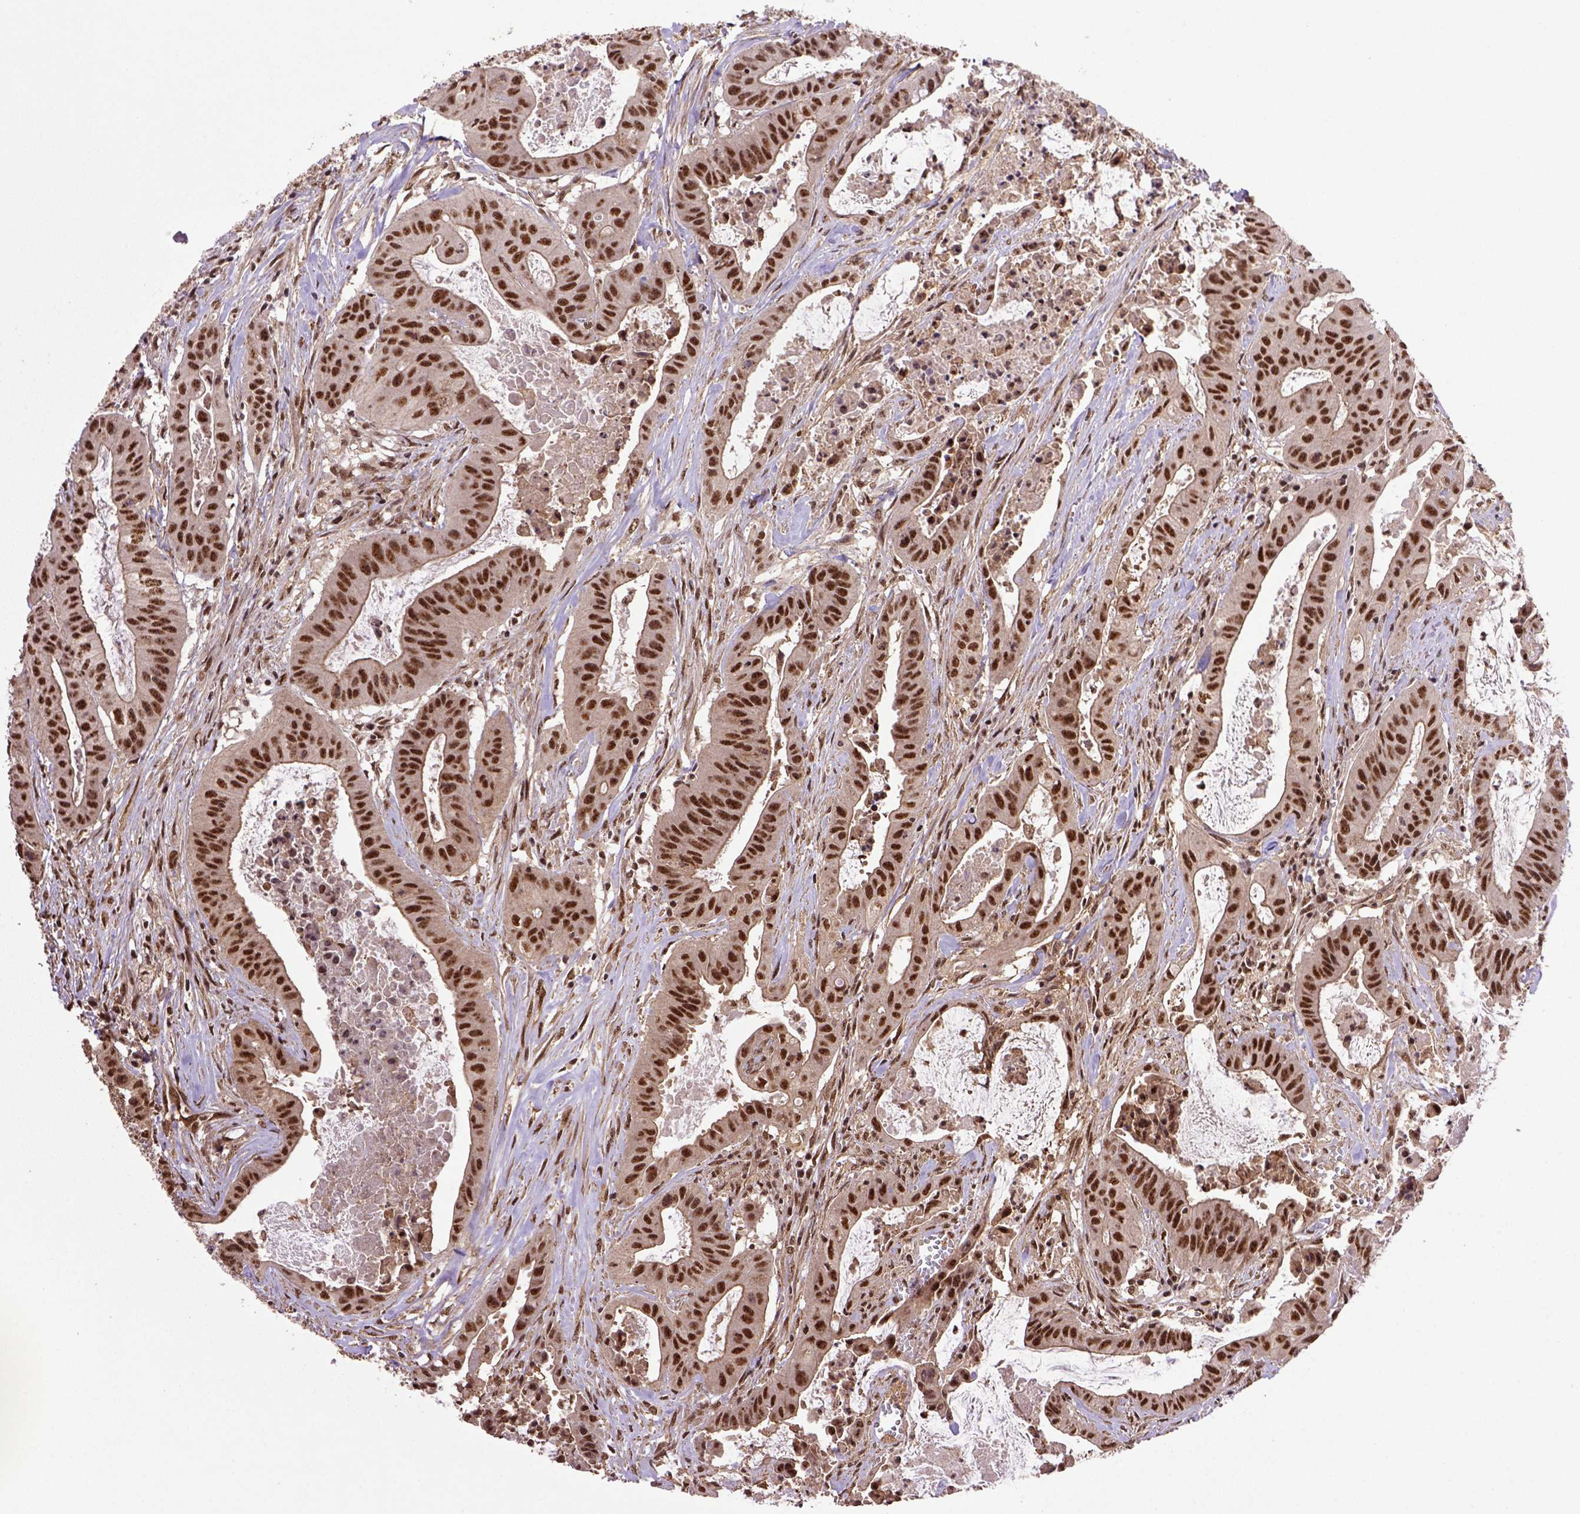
{"staining": {"intensity": "strong", "quantity": ">75%", "location": "nuclear"}, "tissue": "colorectal cancer", "cell_type": "Tumor cells", "image_type": "cancer", "snomed": [{"axis": "morphology", "description": "Adenocarcinoma, NOS"}, {"axis": "topography", "description": "Colon"}], "caption": "High-power microscopy captured an IHC micrograph of colorectal cancer, revealing strong nuclear positivity in approximately >75% of tumor cells.", "gene": "PPIG", "patient": {"sex": "male", "age": 33}}